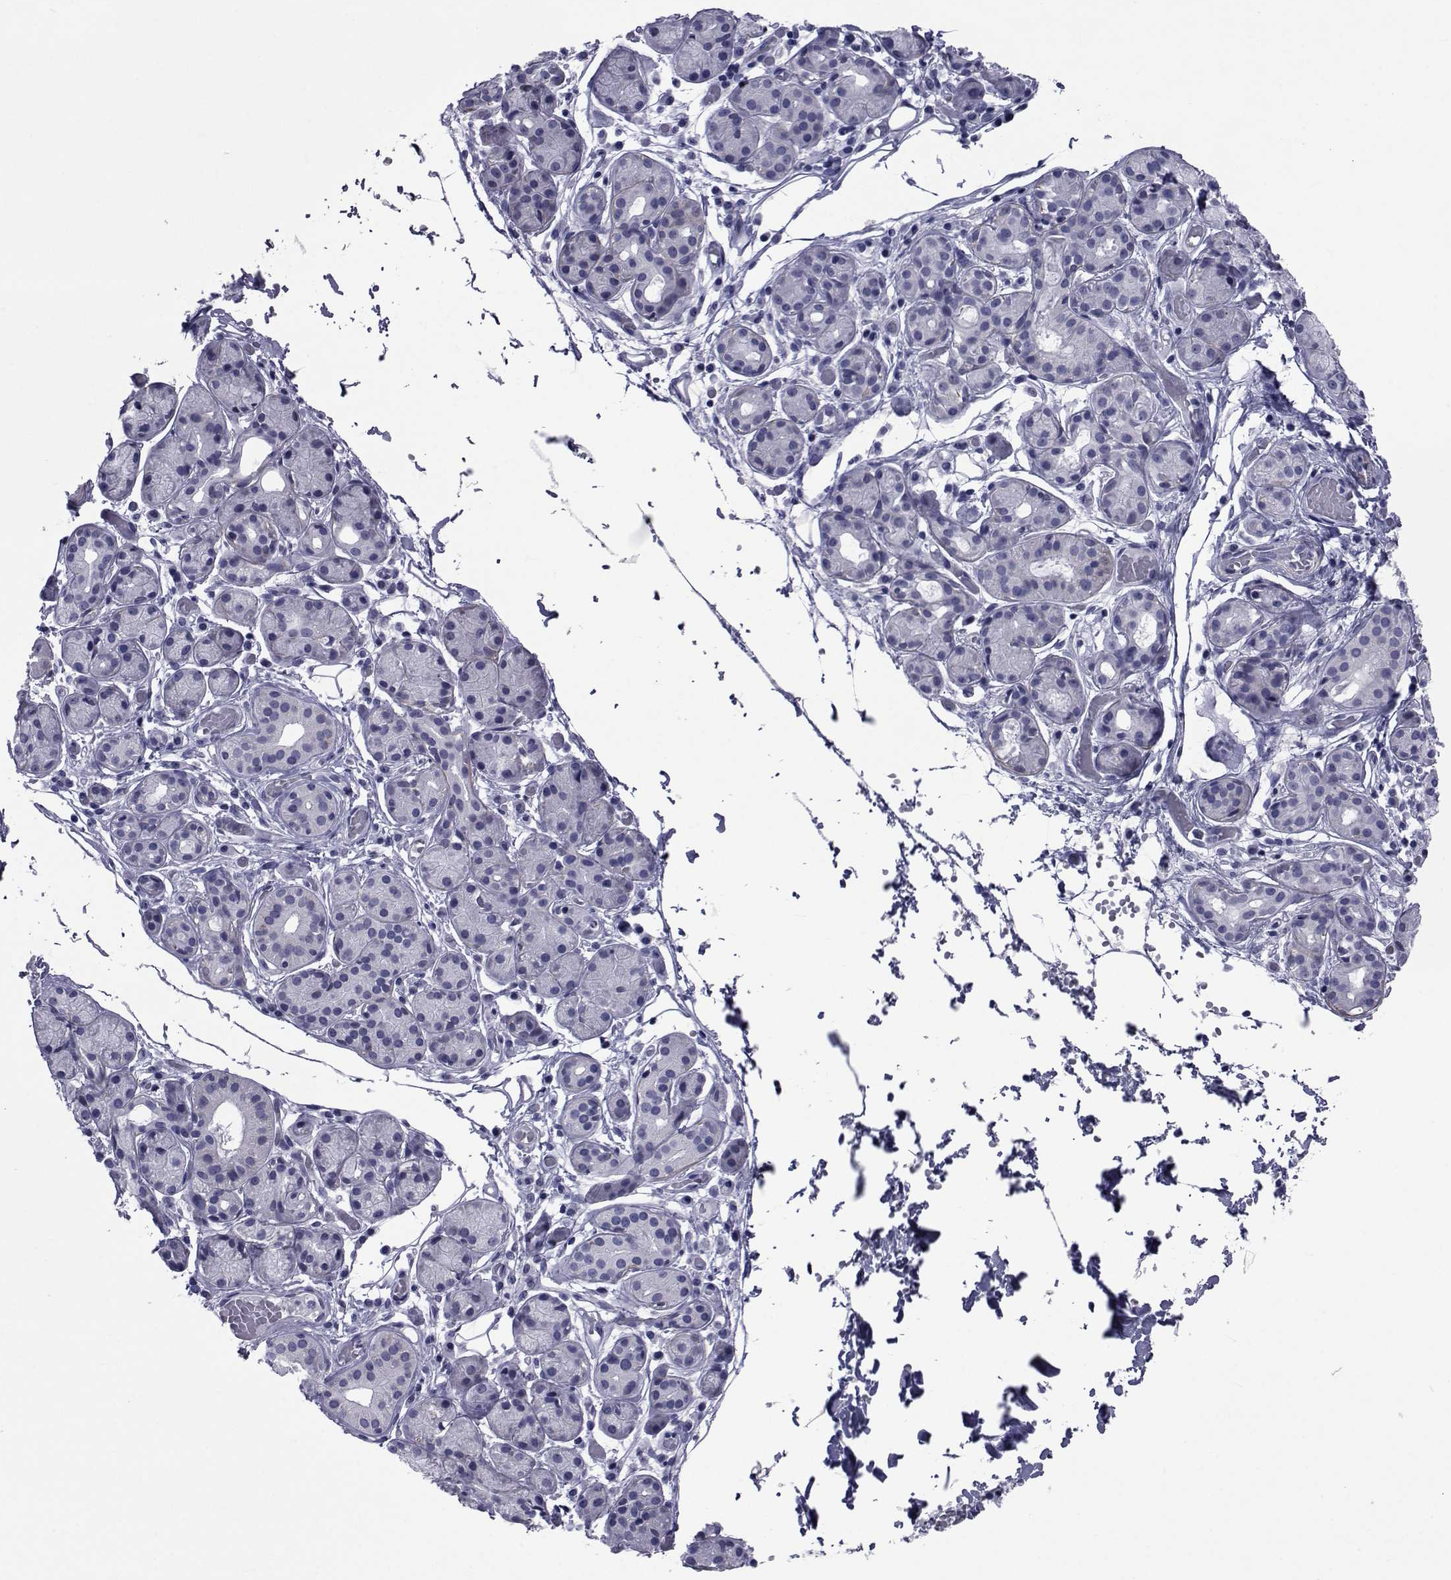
{"staining": {"intensity": "negative", "quantity": "none", "location": "none"}, "tissue": "salivary gland", "cell_type": "Glandular cells", "image_type": "normal", "snomed": [{"axis": "morphology", "description": "Normal tissue, NOS"}, {"axis": "topography", "description": "Salivary gland"}, {"axis": "topography", "description": "Peripheral nerve tissue"}], "caption": "Protein analysis of normal salivary gland exhibits no significant staining in glandular cells. (Brightfield microscopy of DAB (3,3'-diaminobenzidine) immunohistochemistry (IHC) at high magnification).", "gene": "GKAP1", "patient": {"sex": "male", "age": 71}}